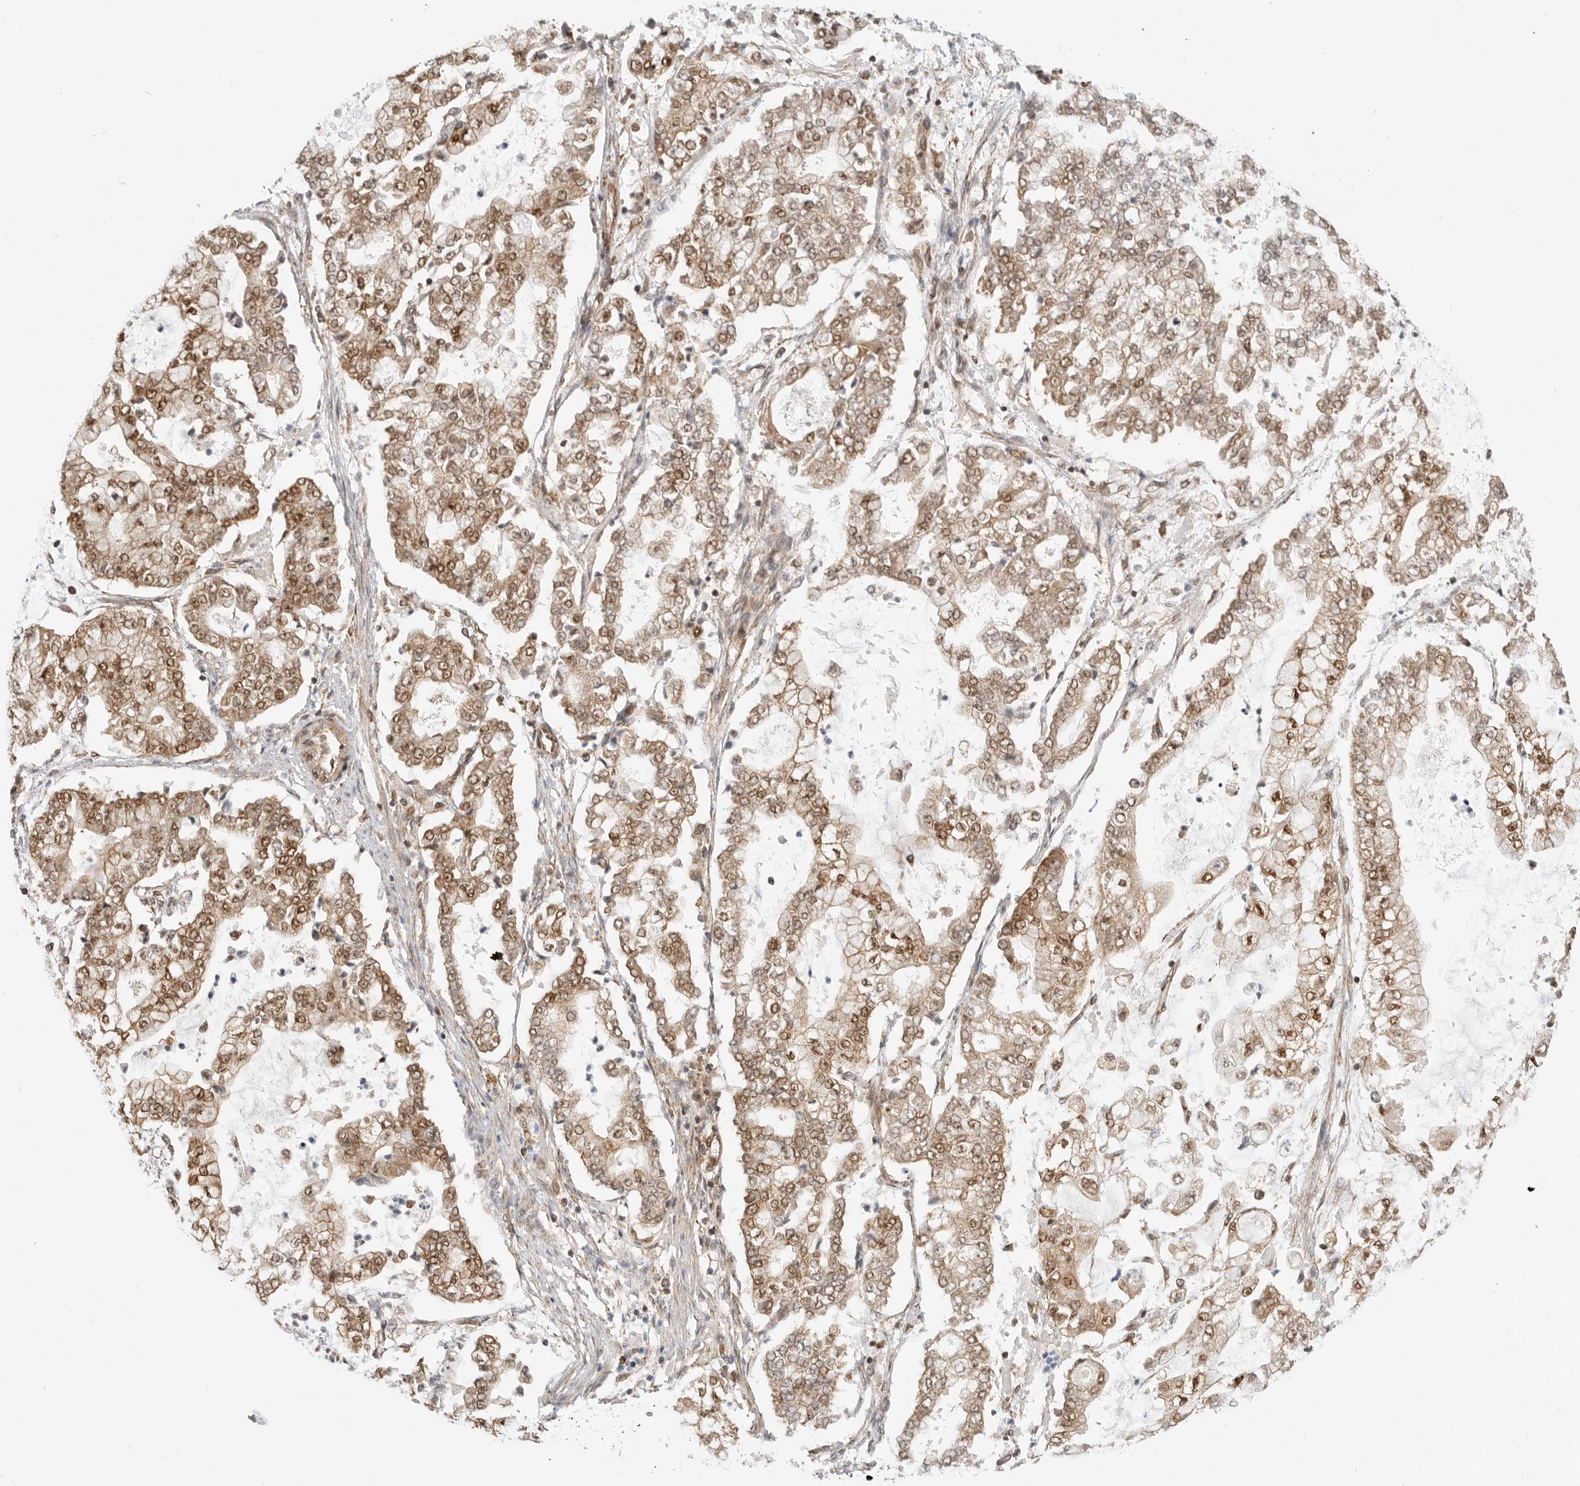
{"staining": {"intensity": "moderate", "quantity": ">75%", "location": "cytoplasmic/membranous,nuclear"}, "tissue": "stomach cancer", "cell_type": "Tumor cells", "image_type": "cancer", "snomed": [{"axis": "morphology", "description": "Adenocarcinoma, NOS"}, {"axis": "topography", "description": "Stomach"}], "caption": "High-power microscopy captured an immunohistochemistry (IHC) photomicrograph of adenocarcinoma (stomach), revealing moderate cytoplasmic/membranous and nuclear expression in about >75% of tumor cells.", "gene": "DCAF8", "patient": {"sex": "male", "age": 76}}